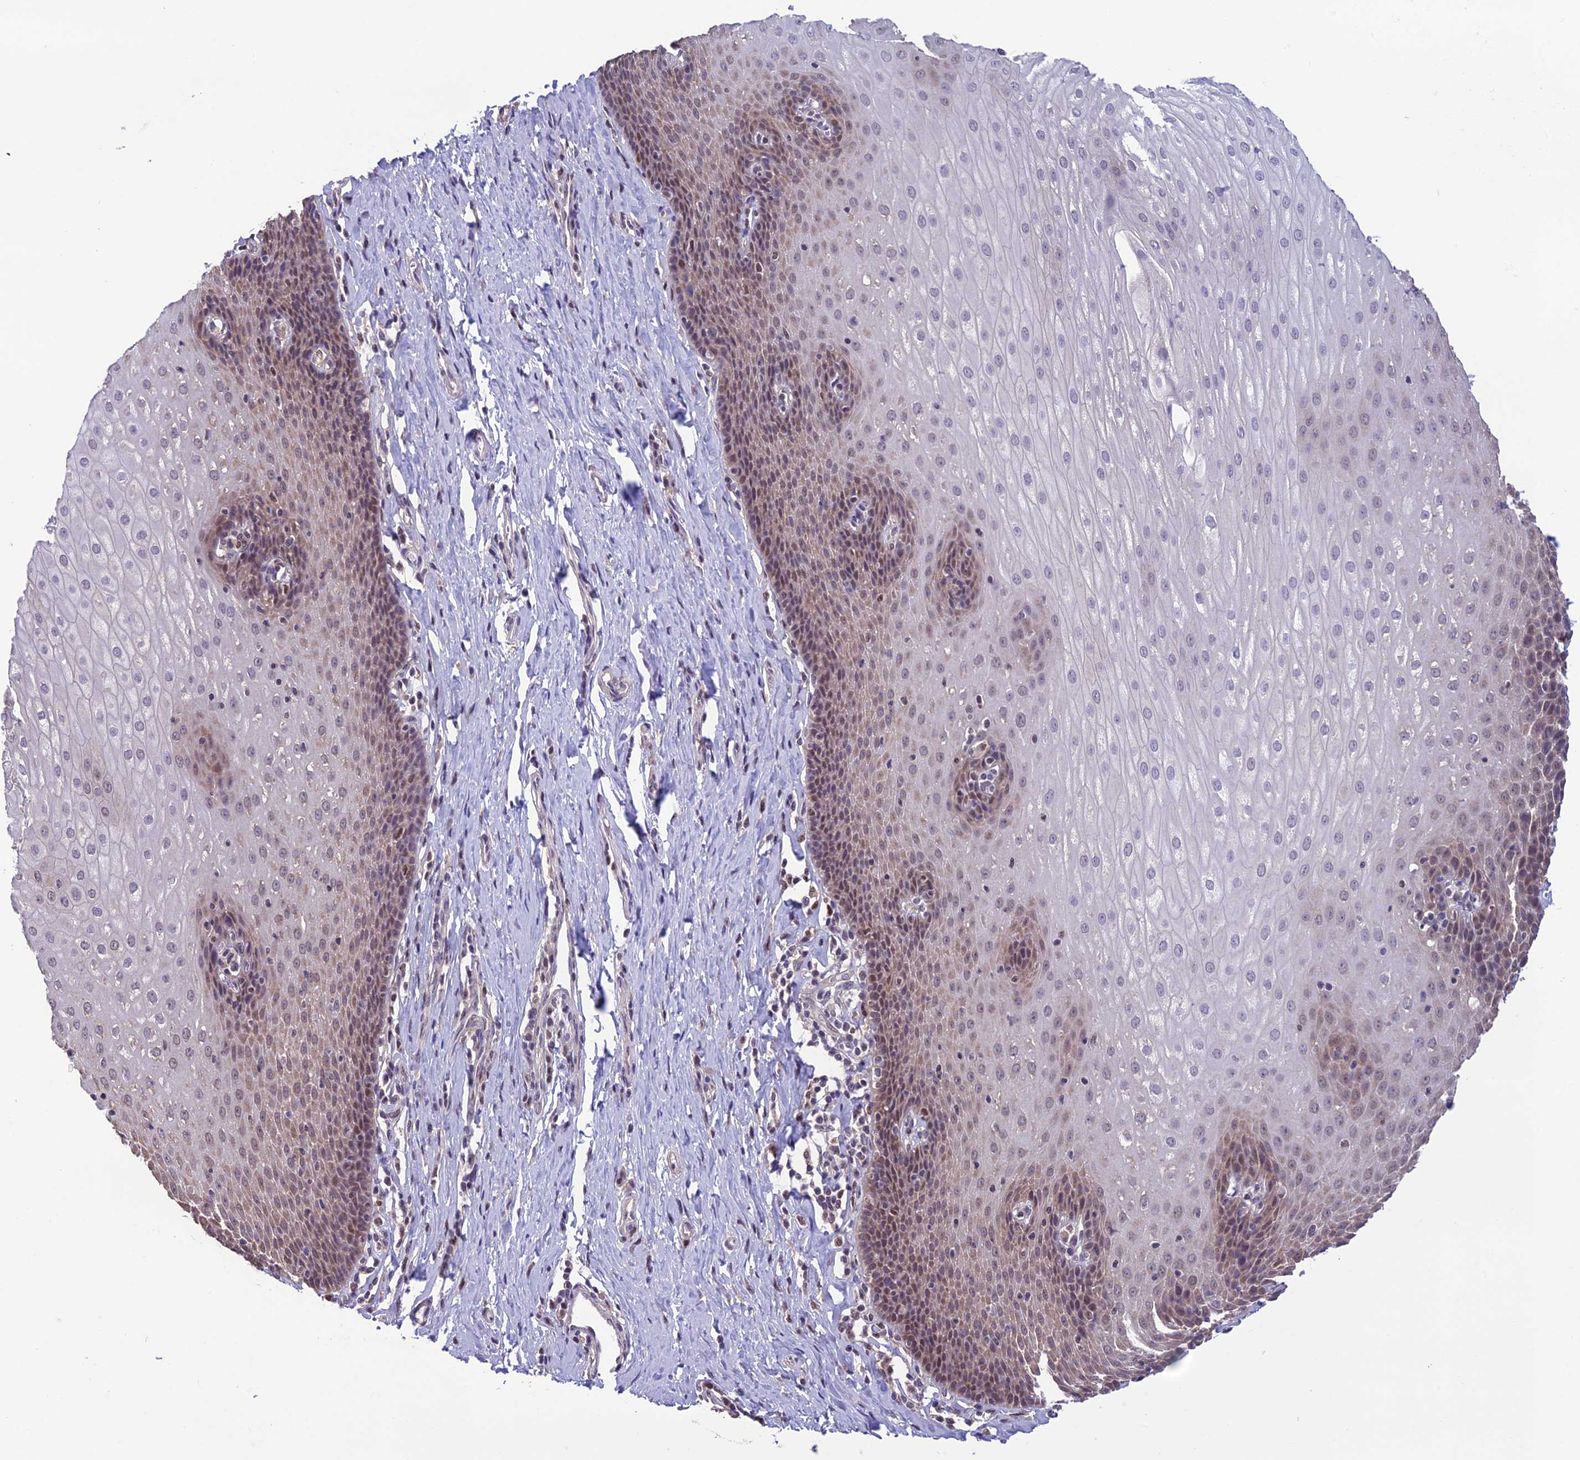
{"staining": {"intensity": "moderate", "quantity": "<25%", "location": "cytoplasmic/membranous,nuclear"}, "tissue": "esophagus", "cell_type": "Squamous epithelial cells", "image_type": "normal", "snomed": [{"axis": "morphology", "description": "Normal tissue, NOS"}, {"axis": "topography", "description": "Esophagus"}], "caption": "A micrograph of esophagus stained for a protein reveals moderate cytoplasmic/membranous,nuclear brown staining in squamous epithelial cells.", "gene": "MIS12", "patient": {"sex": "female", "age": 61}}